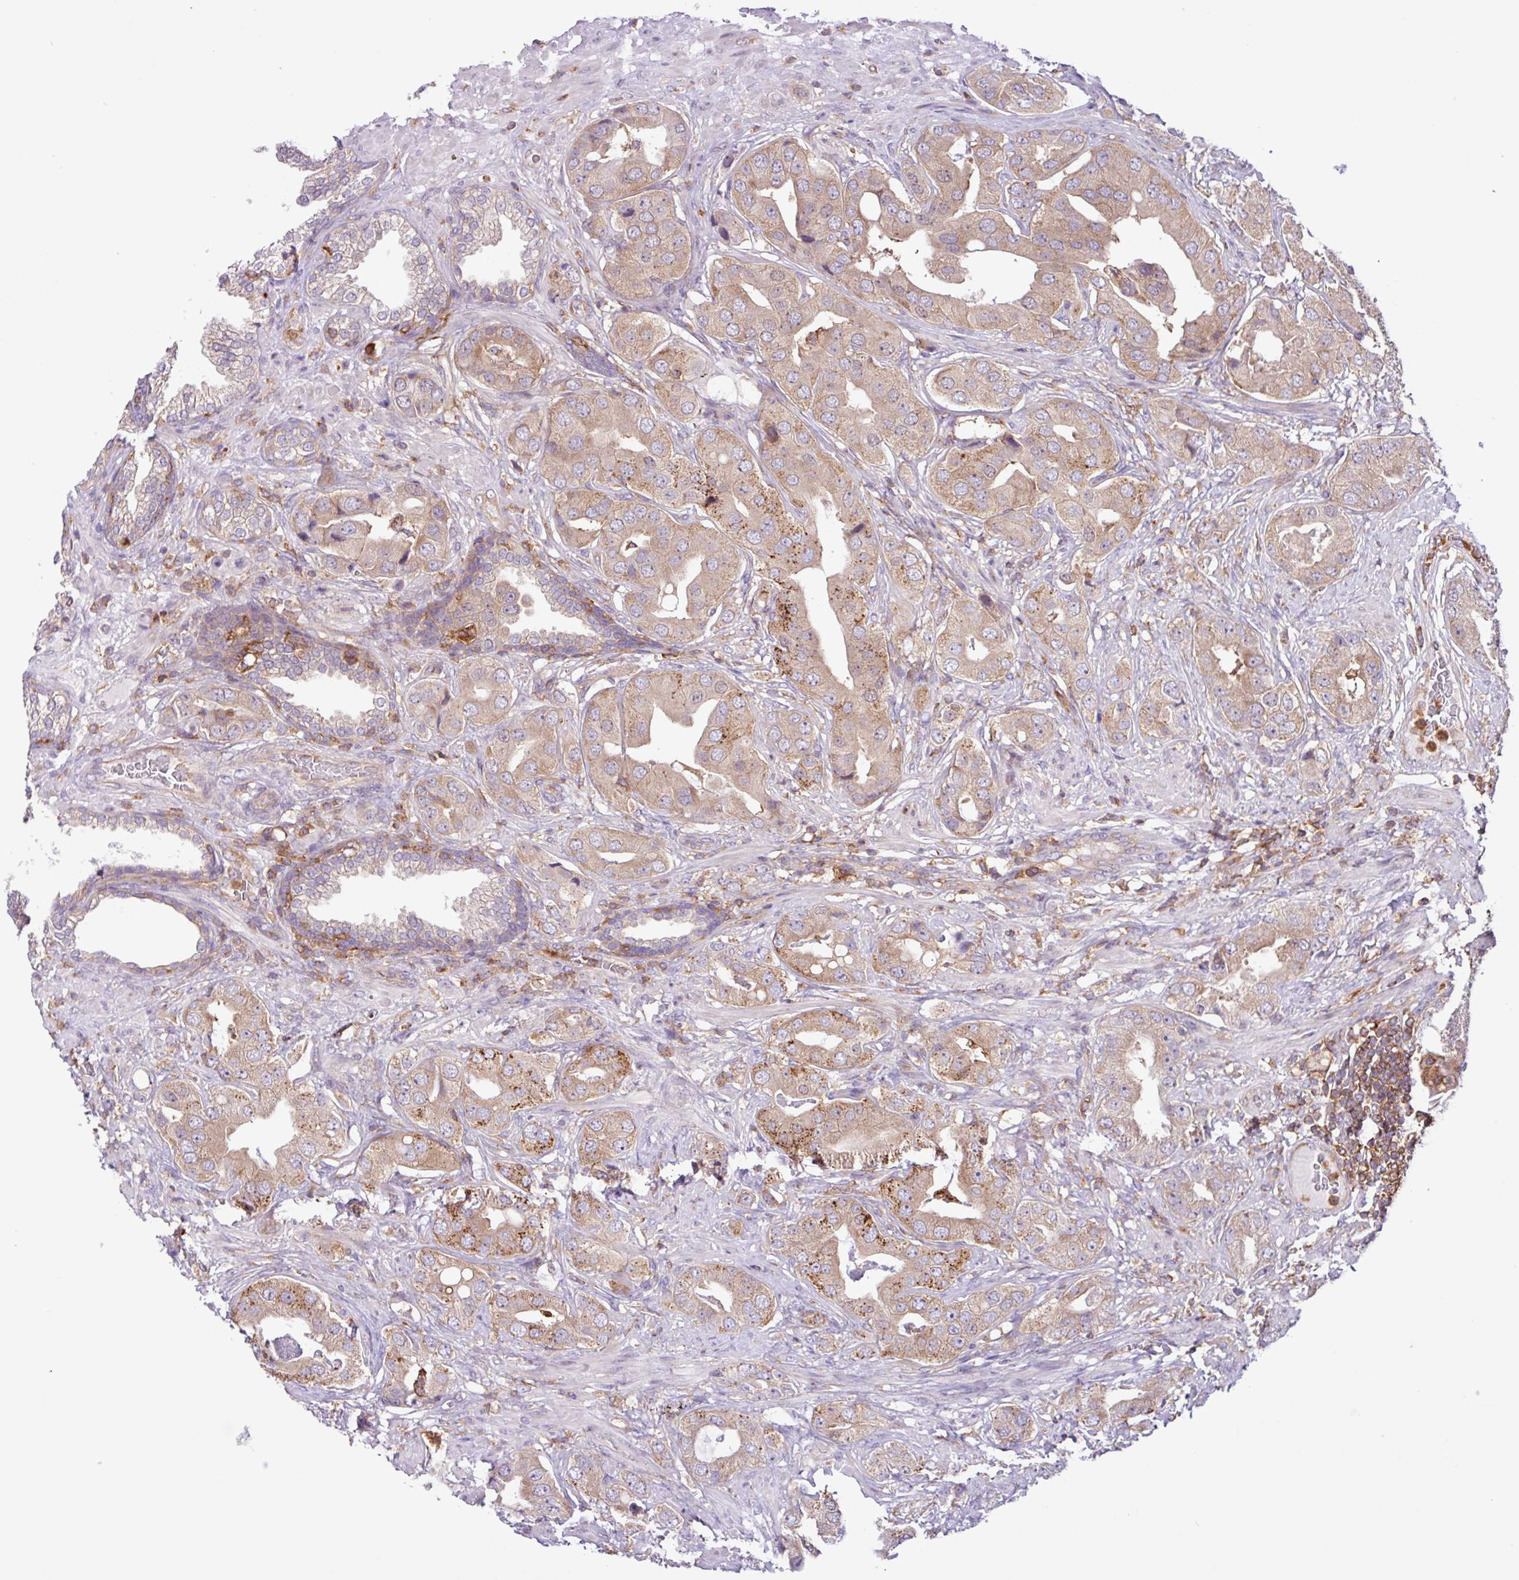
{"staining": {"intensity": "weak", "quantity": ">75%", "location": "cytoplasmic/membranous"}, "tissue": "prostate cancer", "cell_type": "Tumor cells", "image_type": "cancer", "snomed": [{"axis": "morphology", "description": "Adenocarcinoma, High grade"}, {"axis": "topography", "description": "Prostate"}], "caption": "High-grade adenocarcinoma (prostate) tissue reveals weak cytoplasmic/membranous positivity in approximately >75% of tumor cells, visualized by immunohistochemistry. (DAB = brown stain, brightfield microscopy at high magnification).", "gene": "ACTR3", "patient": {"sex": "male", "age": 63}}